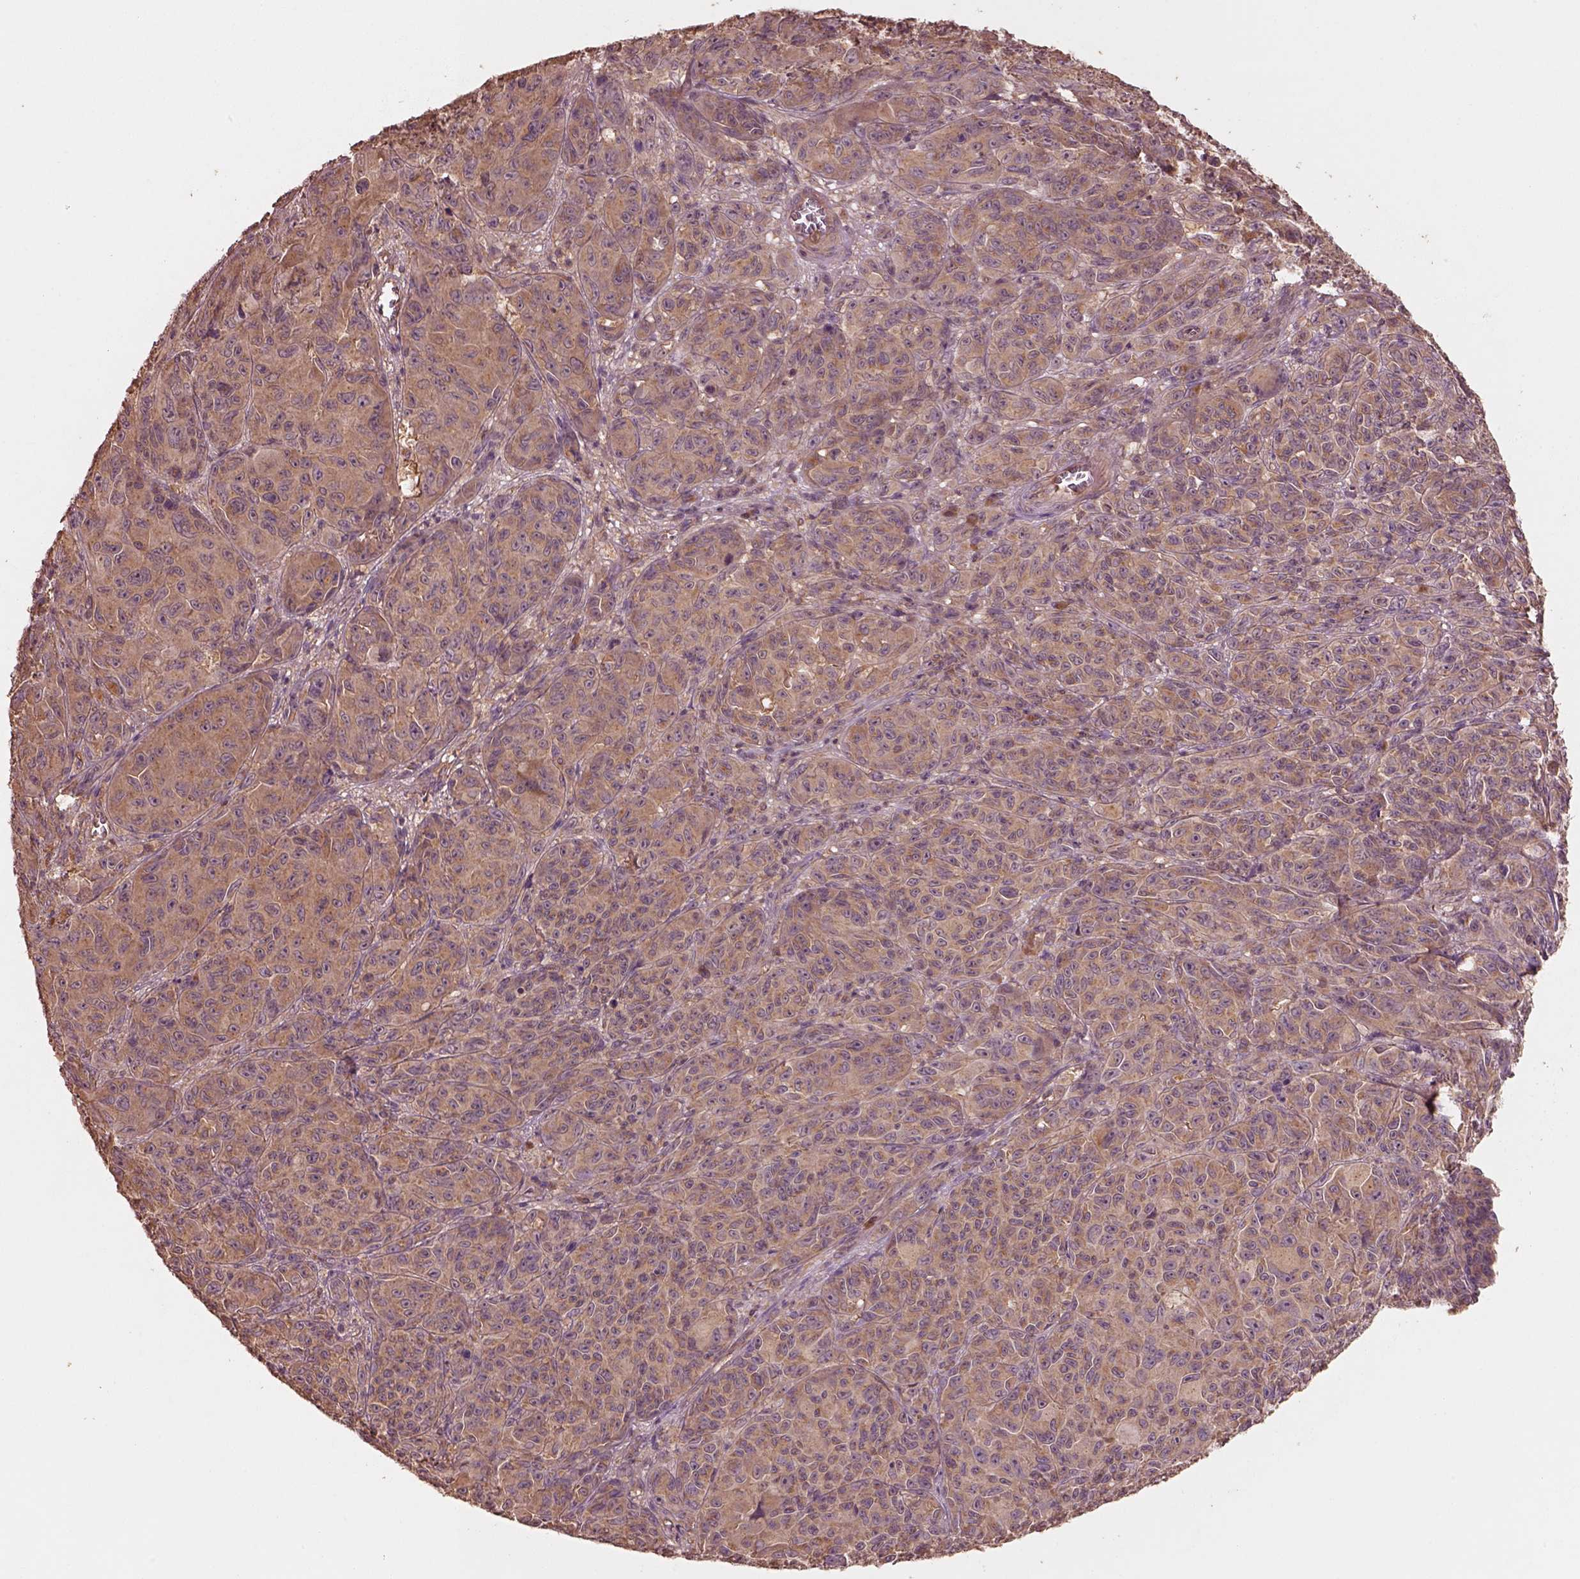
{"staining": {"intensity": "strong", "quantity": "25%-75%", "location": "cytoplasmic/membranous"}, "tissue": "melanoma", "cell_type": "Tumor cells", "image_type": "cancer", "snomed": [{"axis": "morphology", "description": "Malignant melanoma, NOS"}, {"axis": "topography", "description": "Vulva, labia, clitoris and Bartholin´s gland, NO"}], "caption": "A high-resolution photomicrograph shows IHC staining of melanoma, which demonstrates strong cytoplasmic/membranous expression in about 25%-75% of tumor cells.", "gene": "TRADD", "patient": {"sex": "female", "age": 75}}